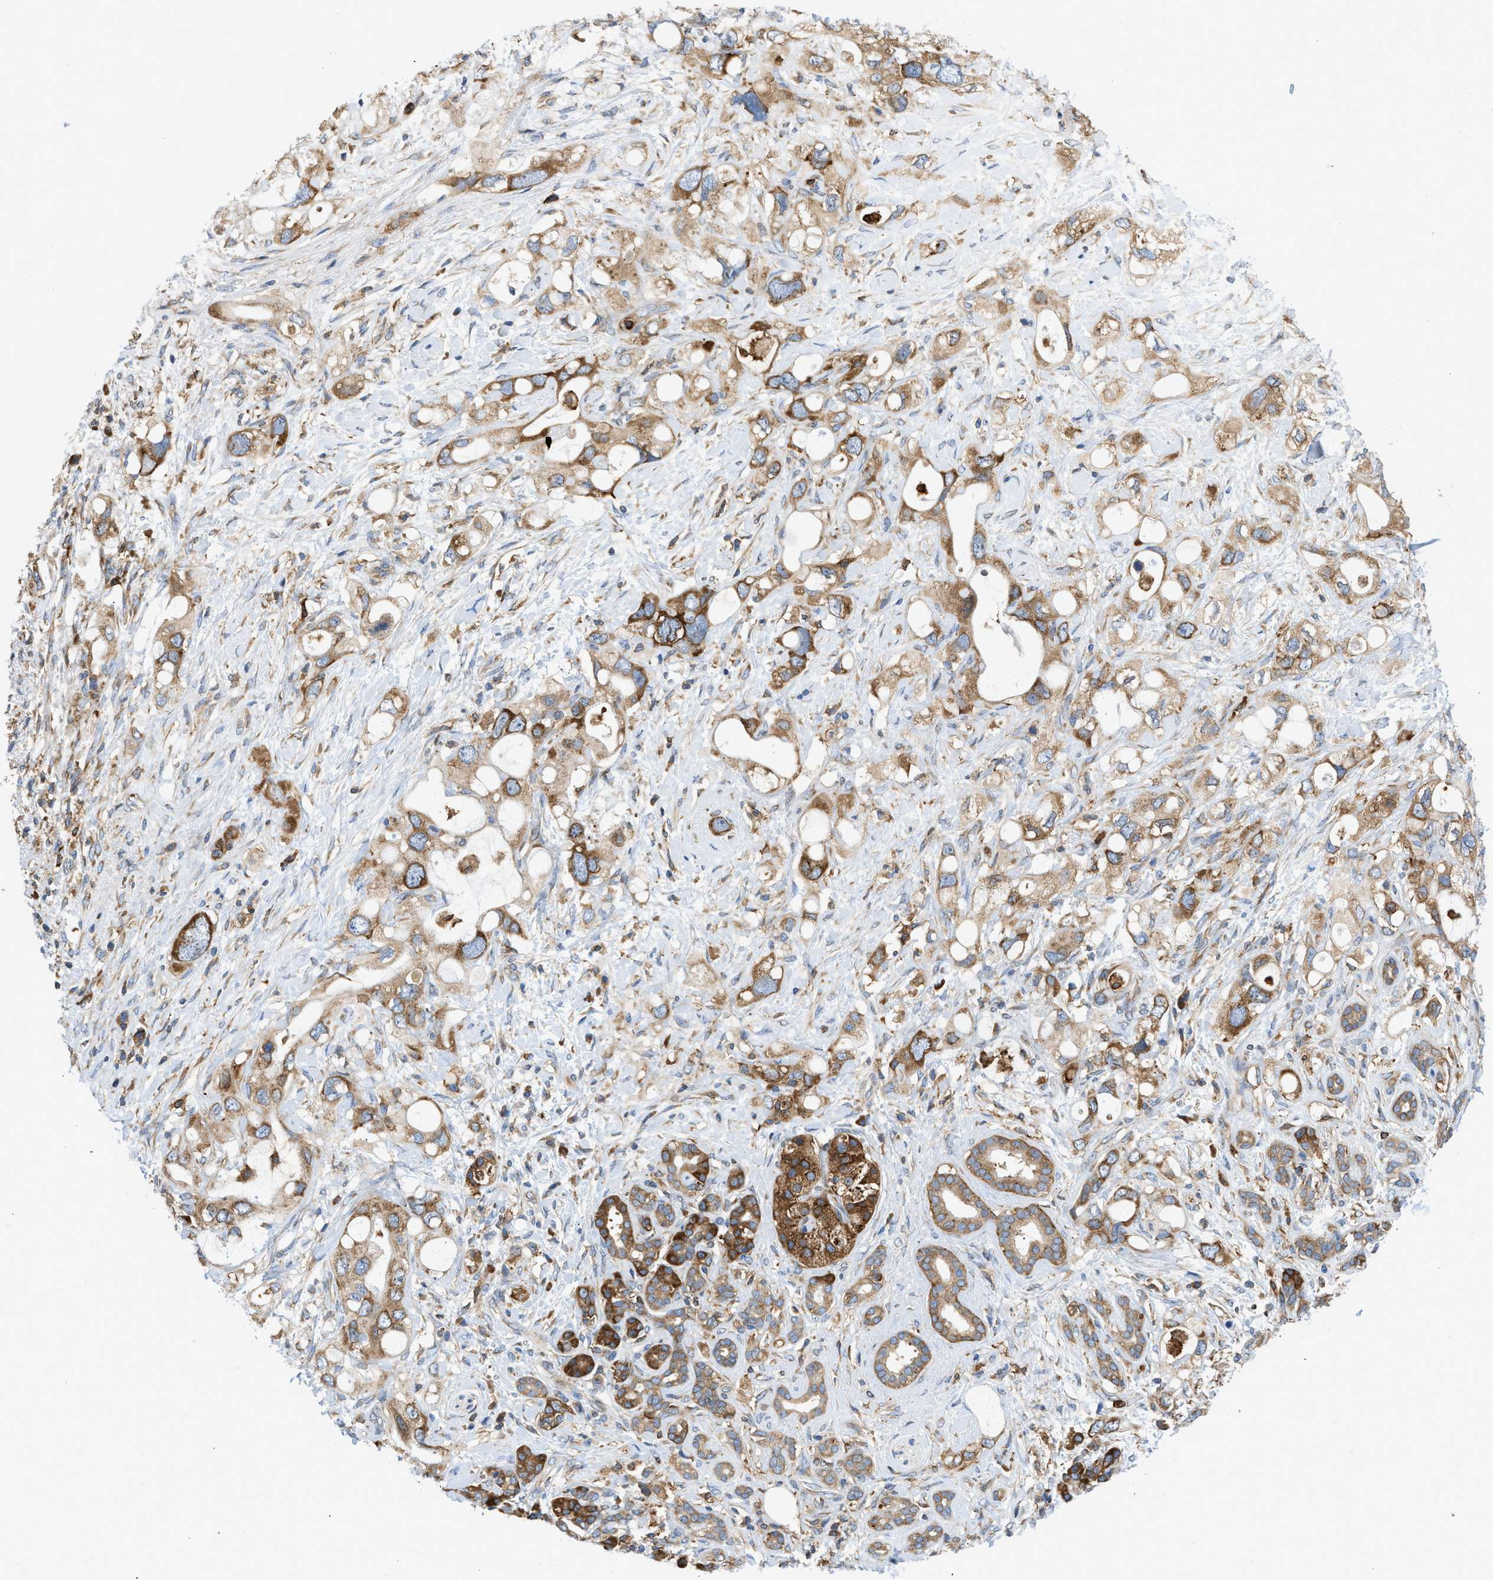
{"staining": {"intensity": "moderate", "quantity": ">75%", "location": "cytoplasmic/membranous"}, "tissue": "pancreatic cancer", "cell_type": "Tumor cells", "image_type": "cancer", "snomed": [{"axis": "morphology", "description": "Adenocarcinoma, NOS"}, {"axis": "topography", "description": "Pancreas"}], "caption": "Human pancreatic cancer stained with a protein marker displays moderate staining in tumor cells.", "gene": "GPAT4", "patient": {"sex": "female", "age": 56}}